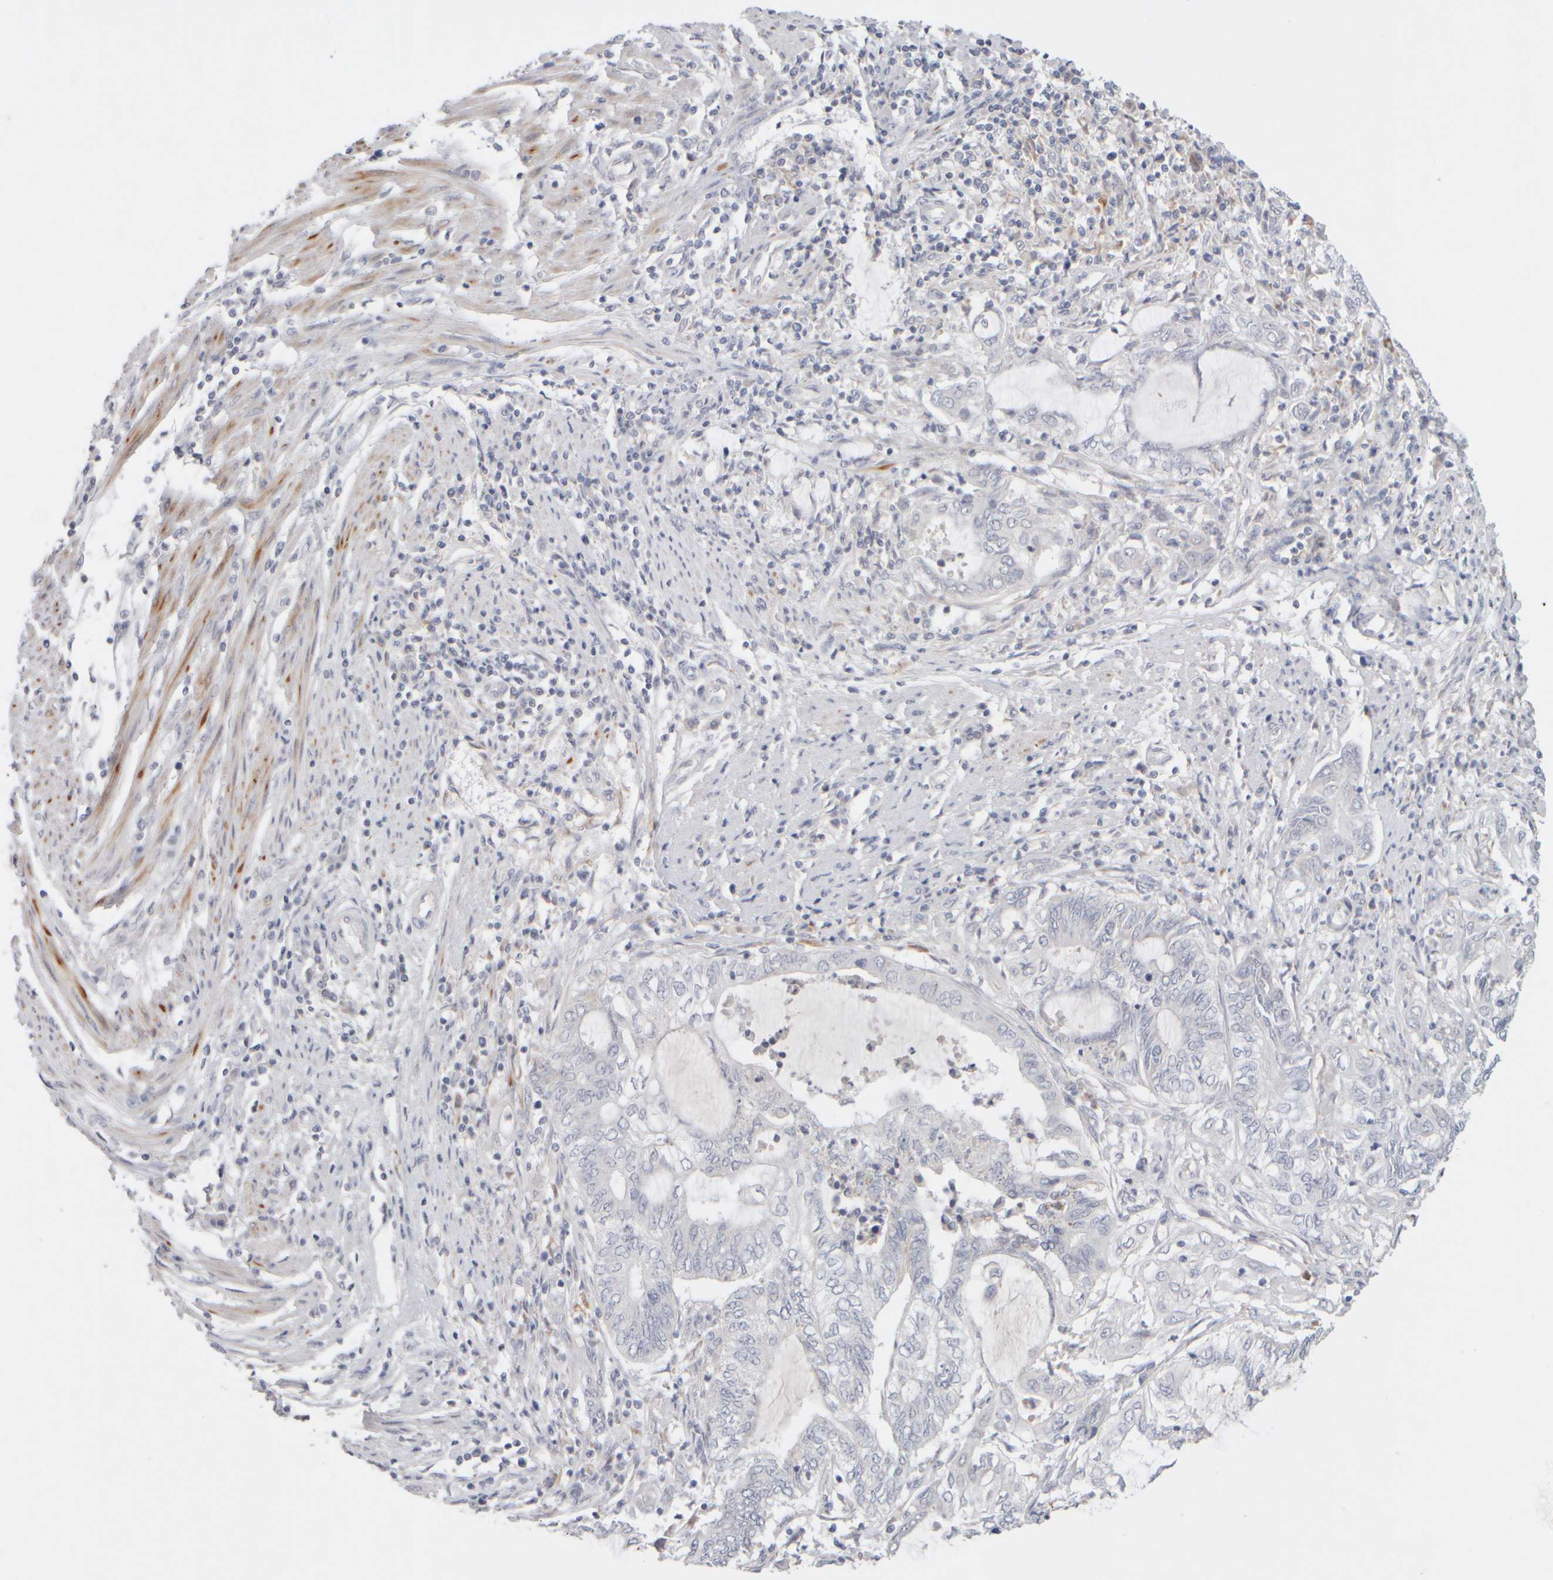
{"staining": {"intensity": "negative", "quantity": "none", "location": "none"}, "tissue": "endometrial cancer", "cell_type": "Tumor cells", "image_type": "cancer", "snomed": [{"axis": "morphology", "description": "Adenocarcinoma, NOS"}, {"axis": "topography", "description": "Uterus"}, {"axis": "topography", "description": "Endometrium"}], "caption": "Immunohistochemistry (IHC) of endometrial cancer (adenocarcinoma) exhibits no expression in tumor cells.", "gene": "ZNF112", "patient": {"sex": "female", "age": 70}}